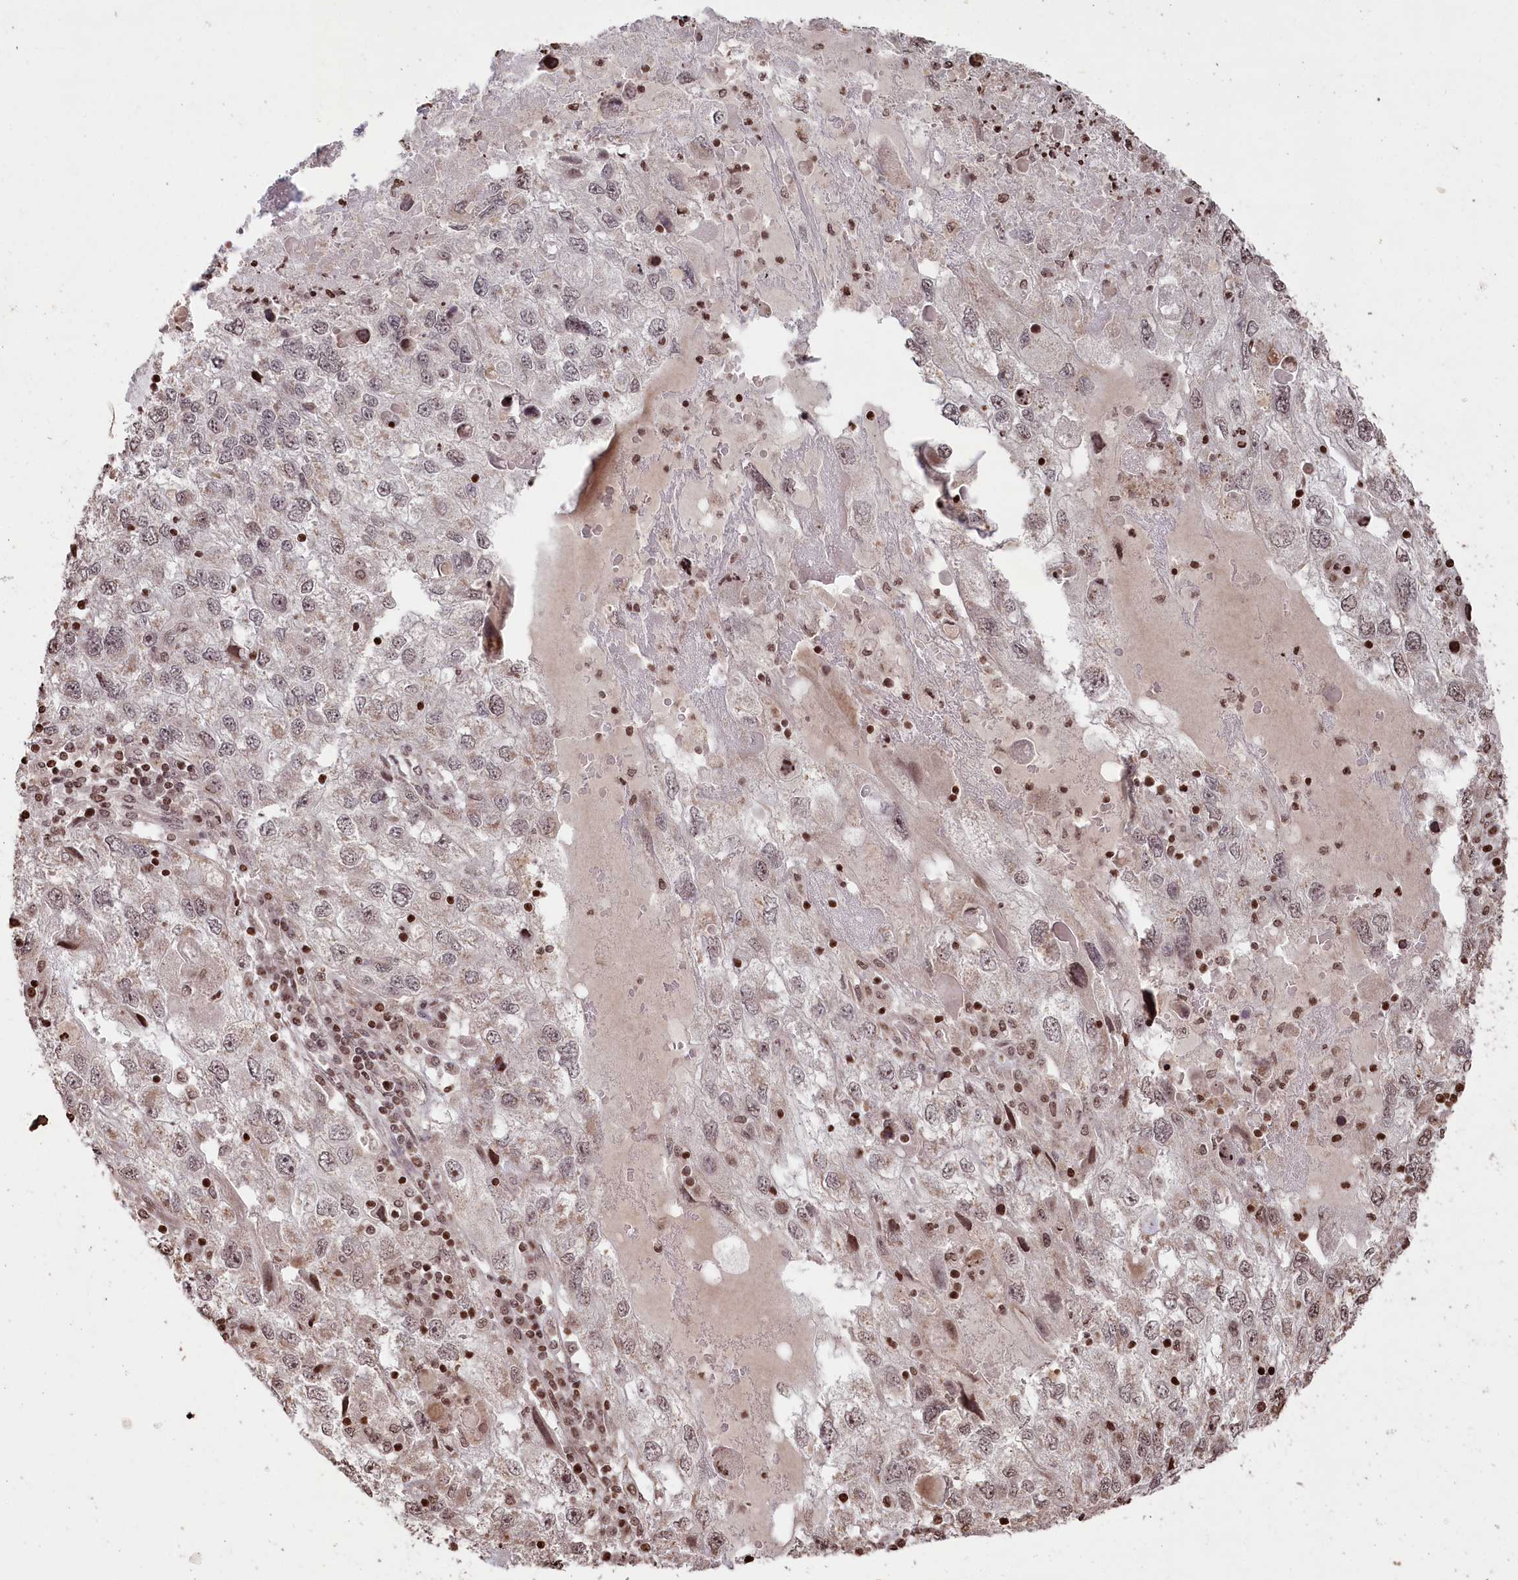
{"staining": {"intensity": "weak", "quantity": ">75%", "location": "nuclear"}, "tissue": "endometrial cancer", "cell_type": "Tumor cells", "image_type": "cancer", "snomed": [{"axis": "morphology", "description": "Adenocarcinoma, NOS"}, {"axis": "topography", "description": "Endometrium"}], "caption": "Immunohistochemical staining of endometrial cancer demonstrates weak nuclear protein staining in about >75% of tumor cells.", "gene": "CCSER2", "patient": {"sex": "female", "age": 49}}